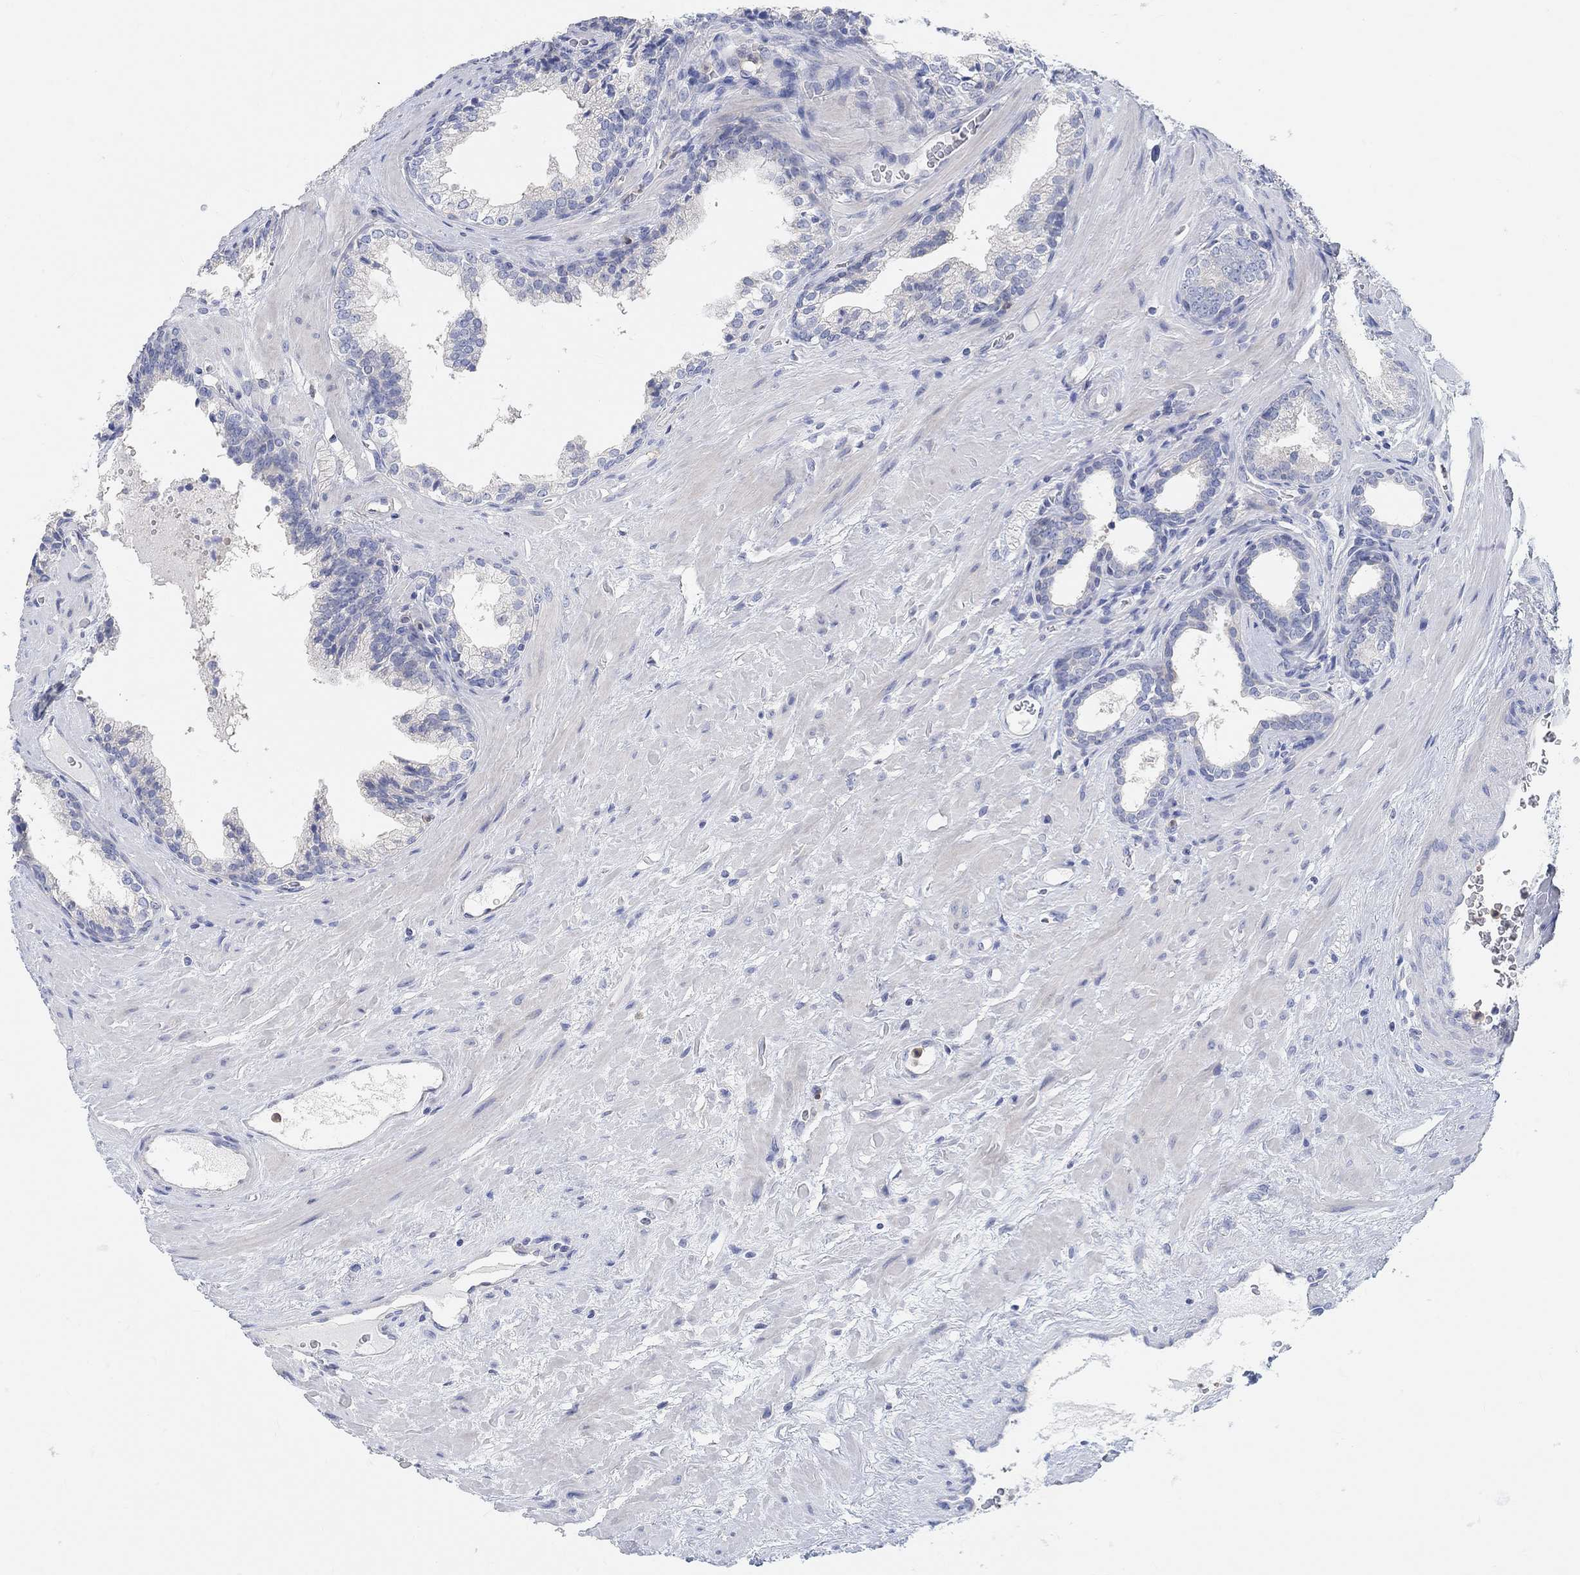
{"staining": {"intensity": "negative", "quantity": "none", "location": "none"}, "tissue": "prostate cancer", "cell_type": "Tumor cells", "image_type": "cancer", "snomed": [{"axis": "morphology", "description": "Adenocarcinoma, NOS"}, {"axis": "topography", "description": "Prostate"}], "caption": "High magnification brightfield microscopy of prostate cancer stained with DAB (3,3'-diaminobenzidine) (brown) and counterstained with hematoxylin (blue): tumor cells show no significant positivity.", "gene": "NLRP14", "patient": {"sex": "male", "age": 66}}